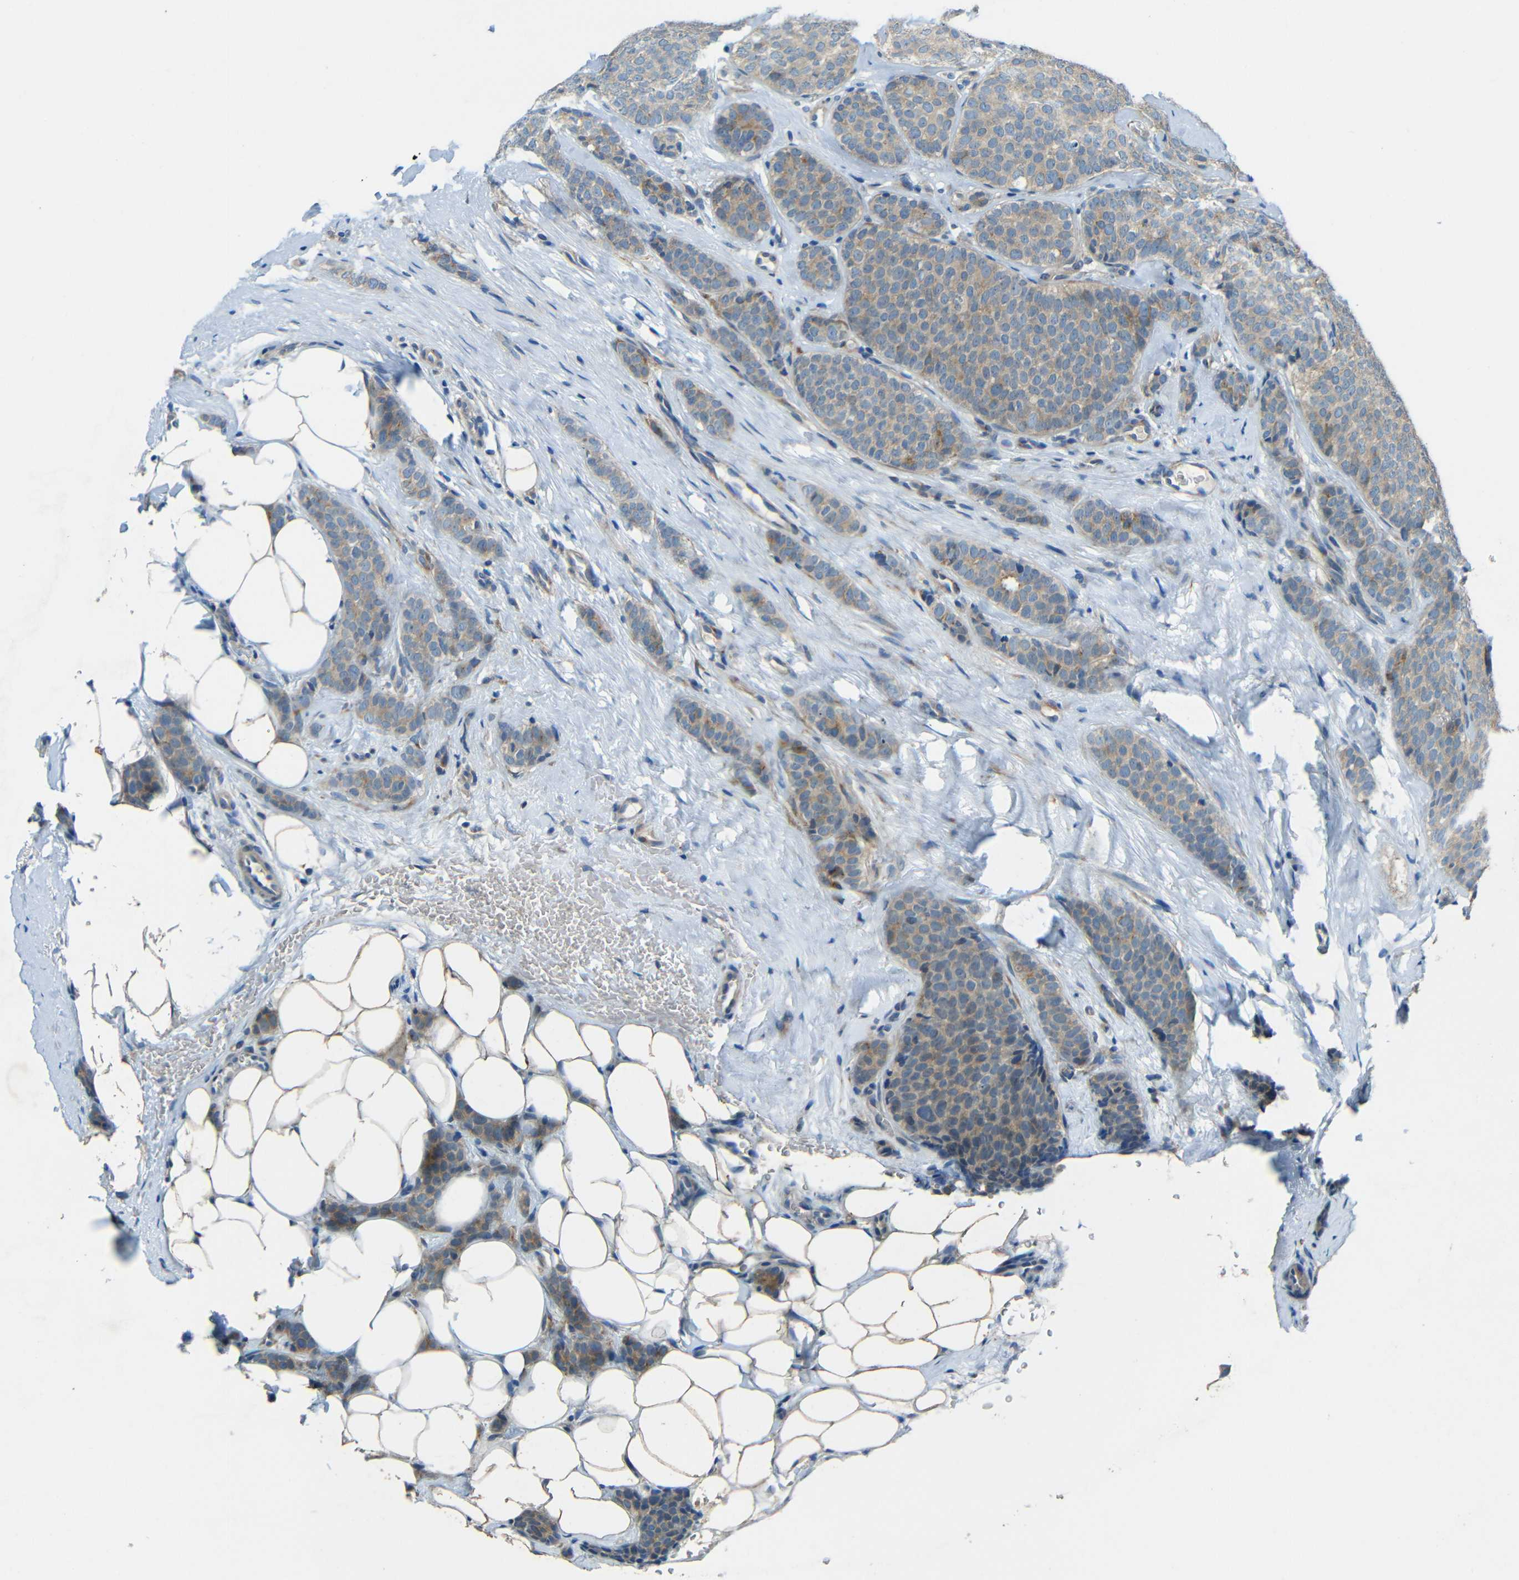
{"staining": {"intensity": "weak", "quantity": ">75%", "location": "cytoplasmic/membranous"}, "tissue": "breast cancer", "cell_type": "Tumor cells", "image_type": "cancer", "snomed": [{"axis": "morphology", "description": "Lobular carcinoma"}, {"axis": "topography", "description": "Skin"}, {"axis": "topography", "description": "Breast"}], "caption": "Lobular carcinoma (breast) was stained to show a protein in brown. There is low levels of weak cytoplasmic/membranous positivity in about >75% of tumor cells.", "gene": "CYP26B1", "patient": {"sex": "female", "age": 46}}